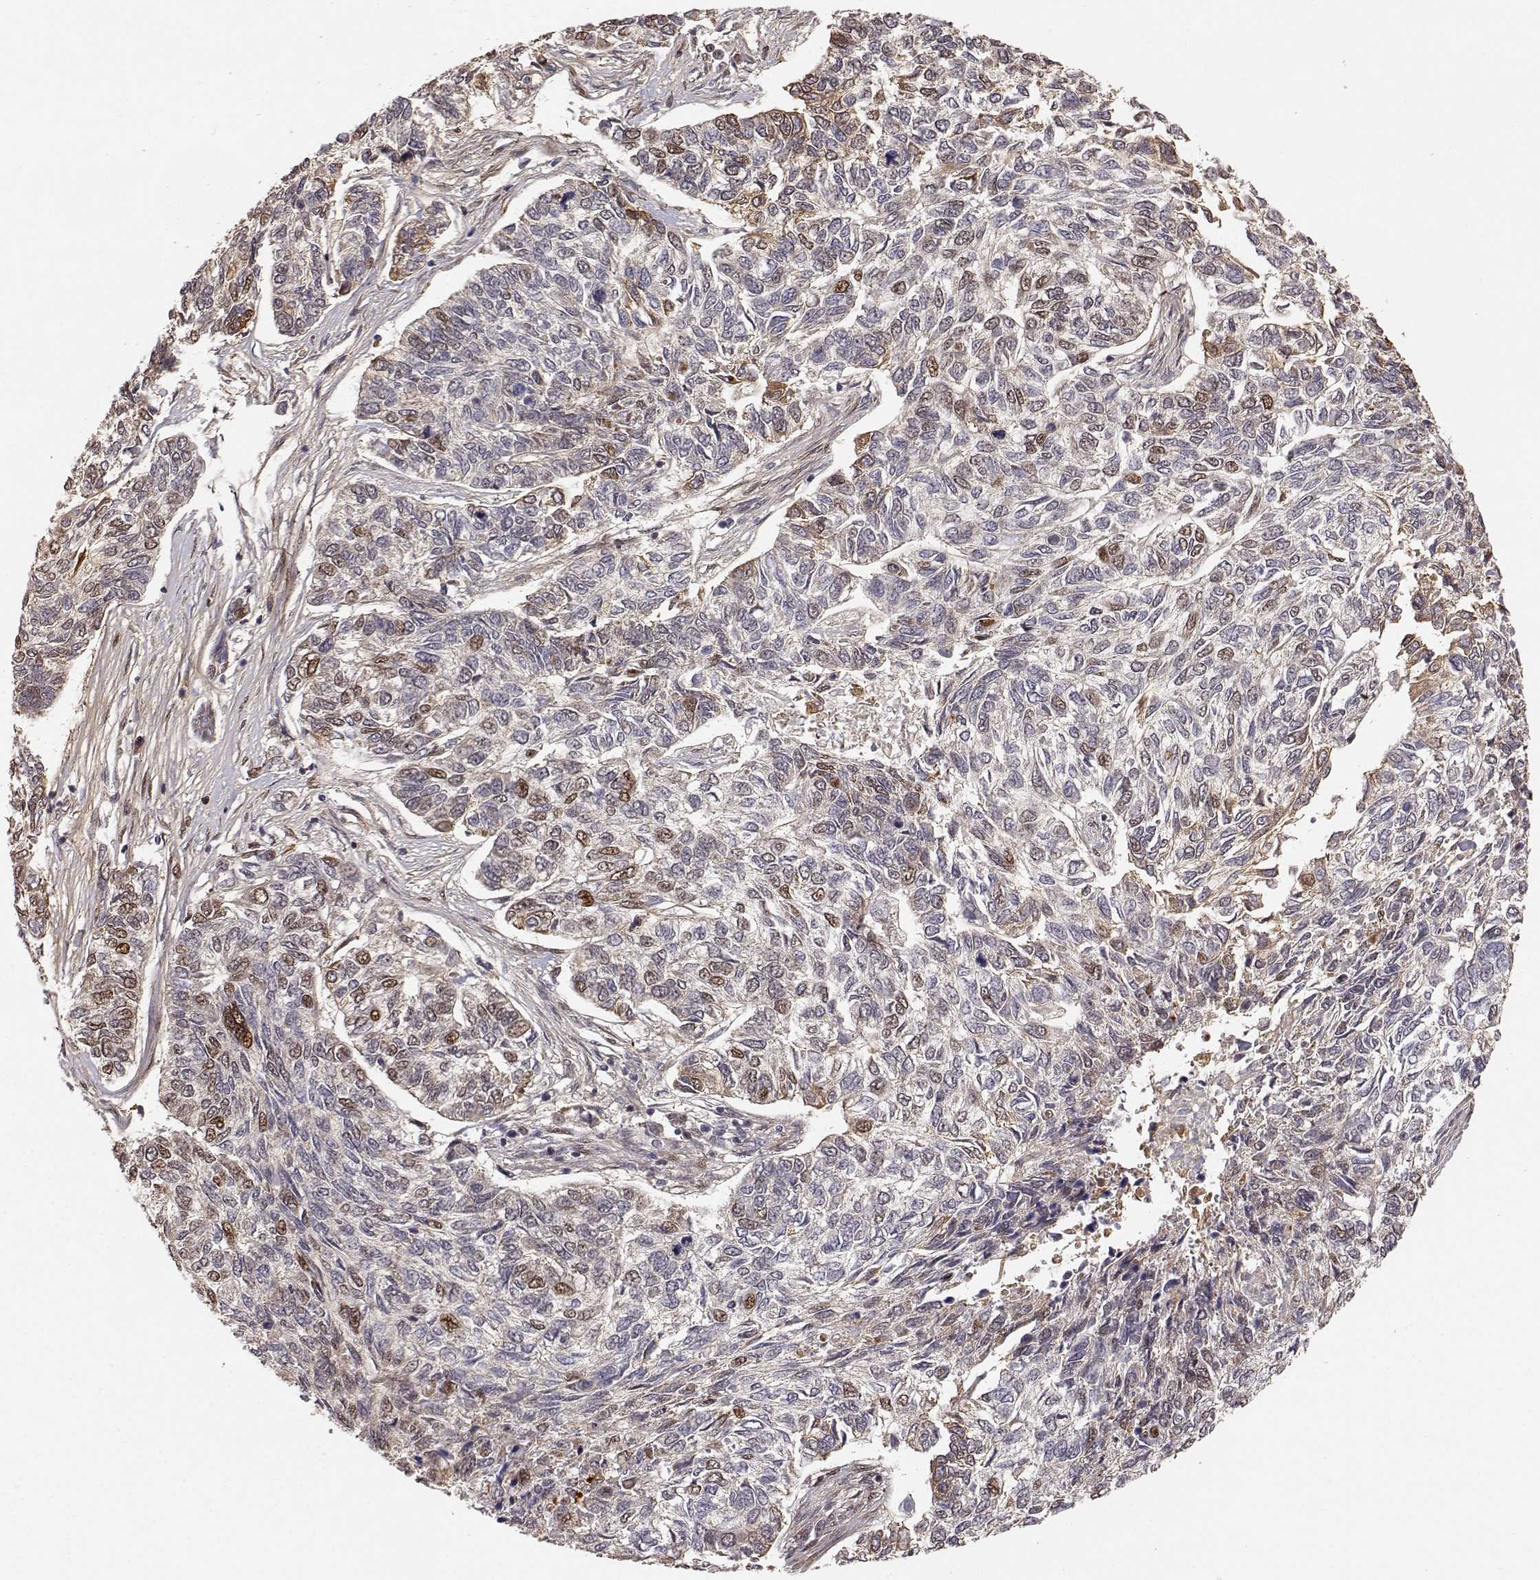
{"staining": {"intensity": "strong", "quantity": "<25%", "location": "nuclear"}, "tissue": "skin cancer", "cell_type": "Tumor cells", "image_type": "cancer", "snomed": [{"axis": "morphology", "description": "Basal cell carcinoma"}, {"axis": "topography", "description": "Skin"}], "caption": "Immunohistochemistry (IHC) staining of skin cancer (basal cell carcinoma), which shows medium levels of strong nuclear staining in about <25% of tumor cells indicating strong nuclear protein positivity. The staining was performed using DAB (3,3'-diaminobenzidine) (brown) for protein detection and nuclei were counterstained in hematoxylin (blue).", "gene": "BRCA1", "patient": {"sex": "female", "age": 65}}